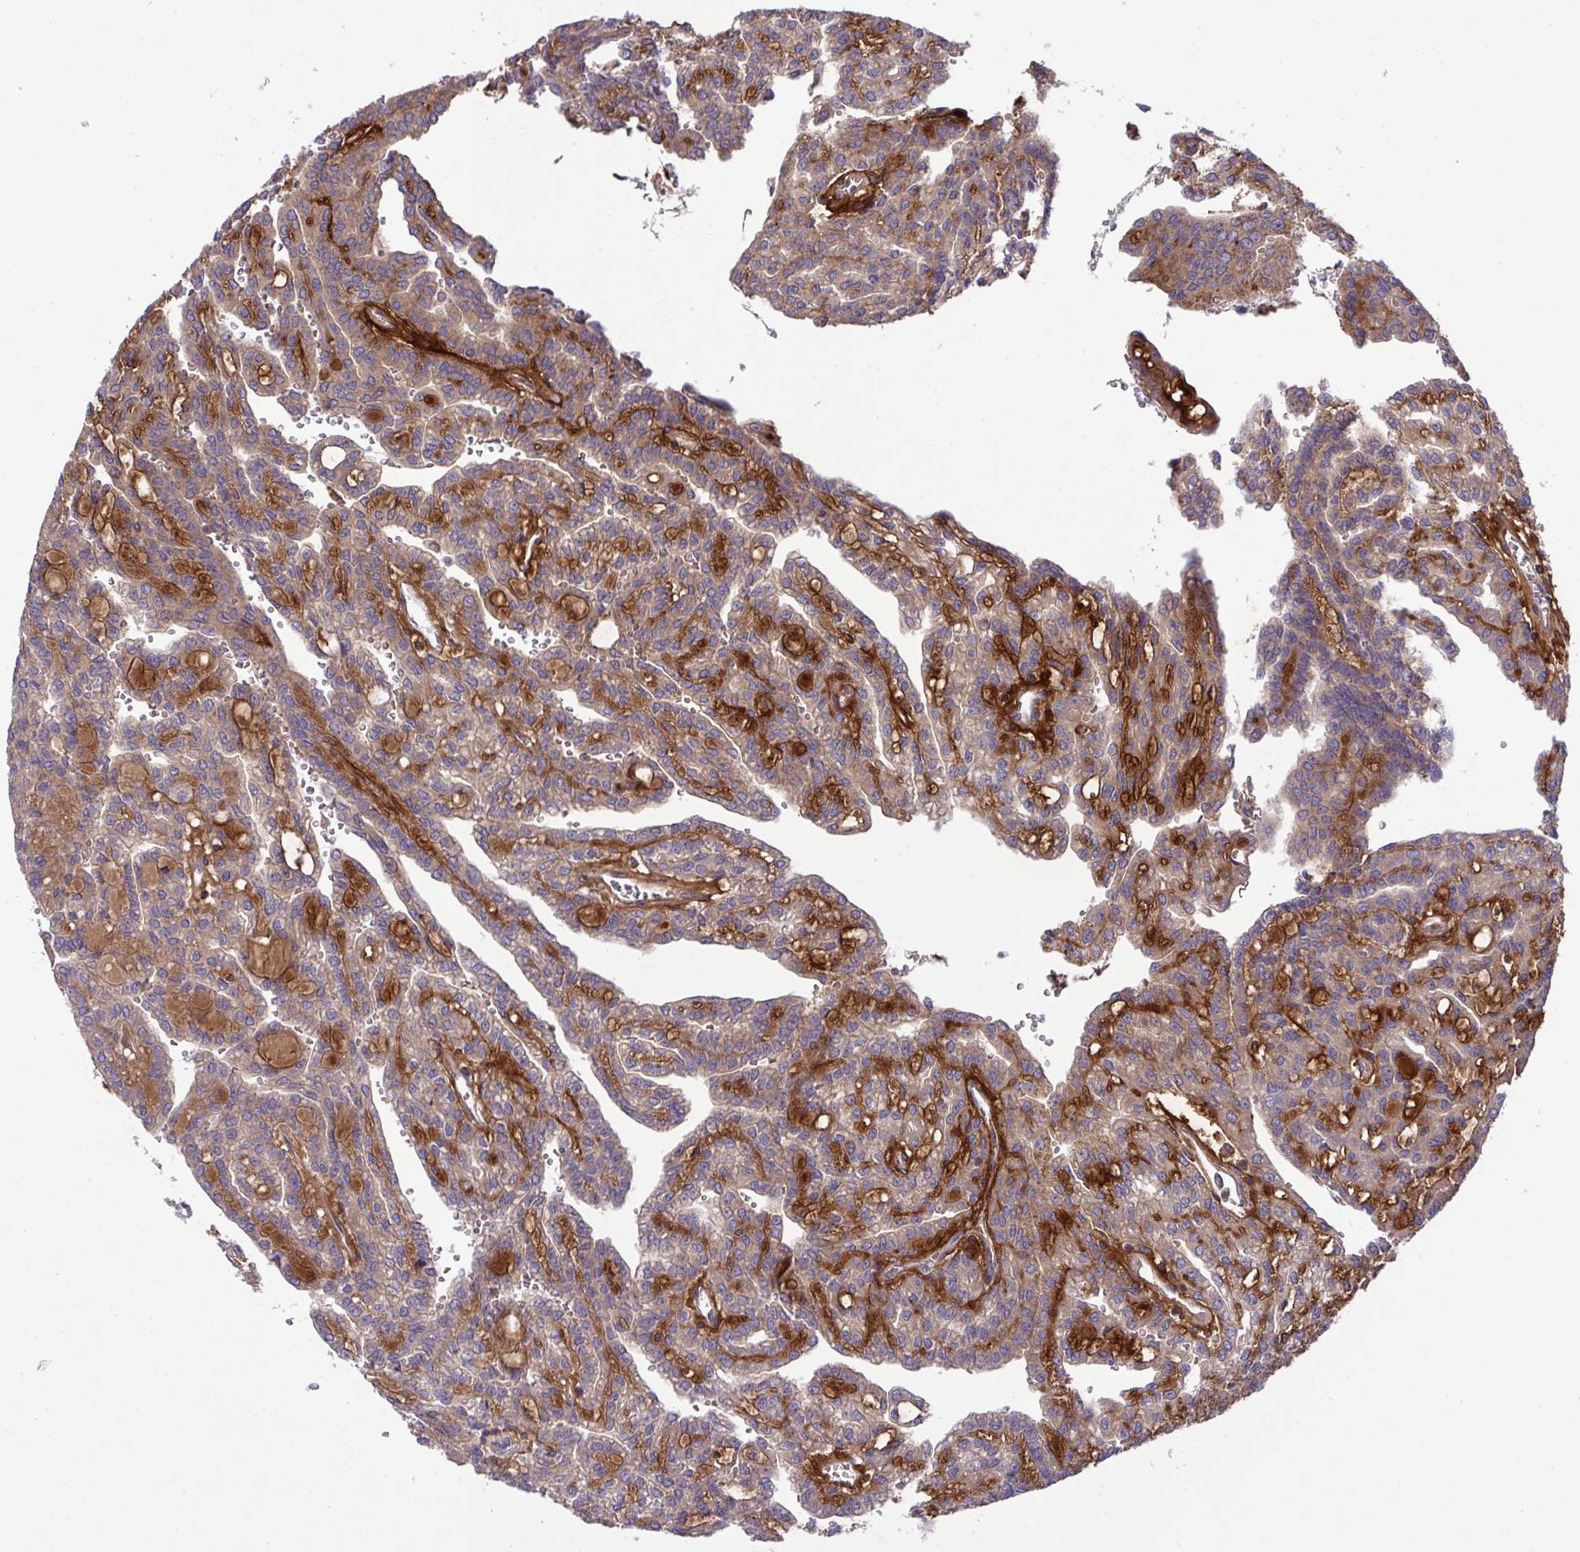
{"staining": {"intensity": "weak", "quantity": ">75%", "location": "cytoplasmic/membranous"}, "tissue": "renal cancer", "cell_type": "Tumor cells", "image_type": "cancer", "snomed": [{"axis": "morphology", "description": "Adenocarcinoma, NOS"}, {"axis": "topography", "description": "Kidney"}], "caption": "About >75% of tumor cells in human renal adenocarcinoma demonstrate weak cytoplasmic/membranous protein positivity as visualized by brown immunohistochemical staining.", "gene": "GRB14", "patient": {"sex": "male", "age": 63}}